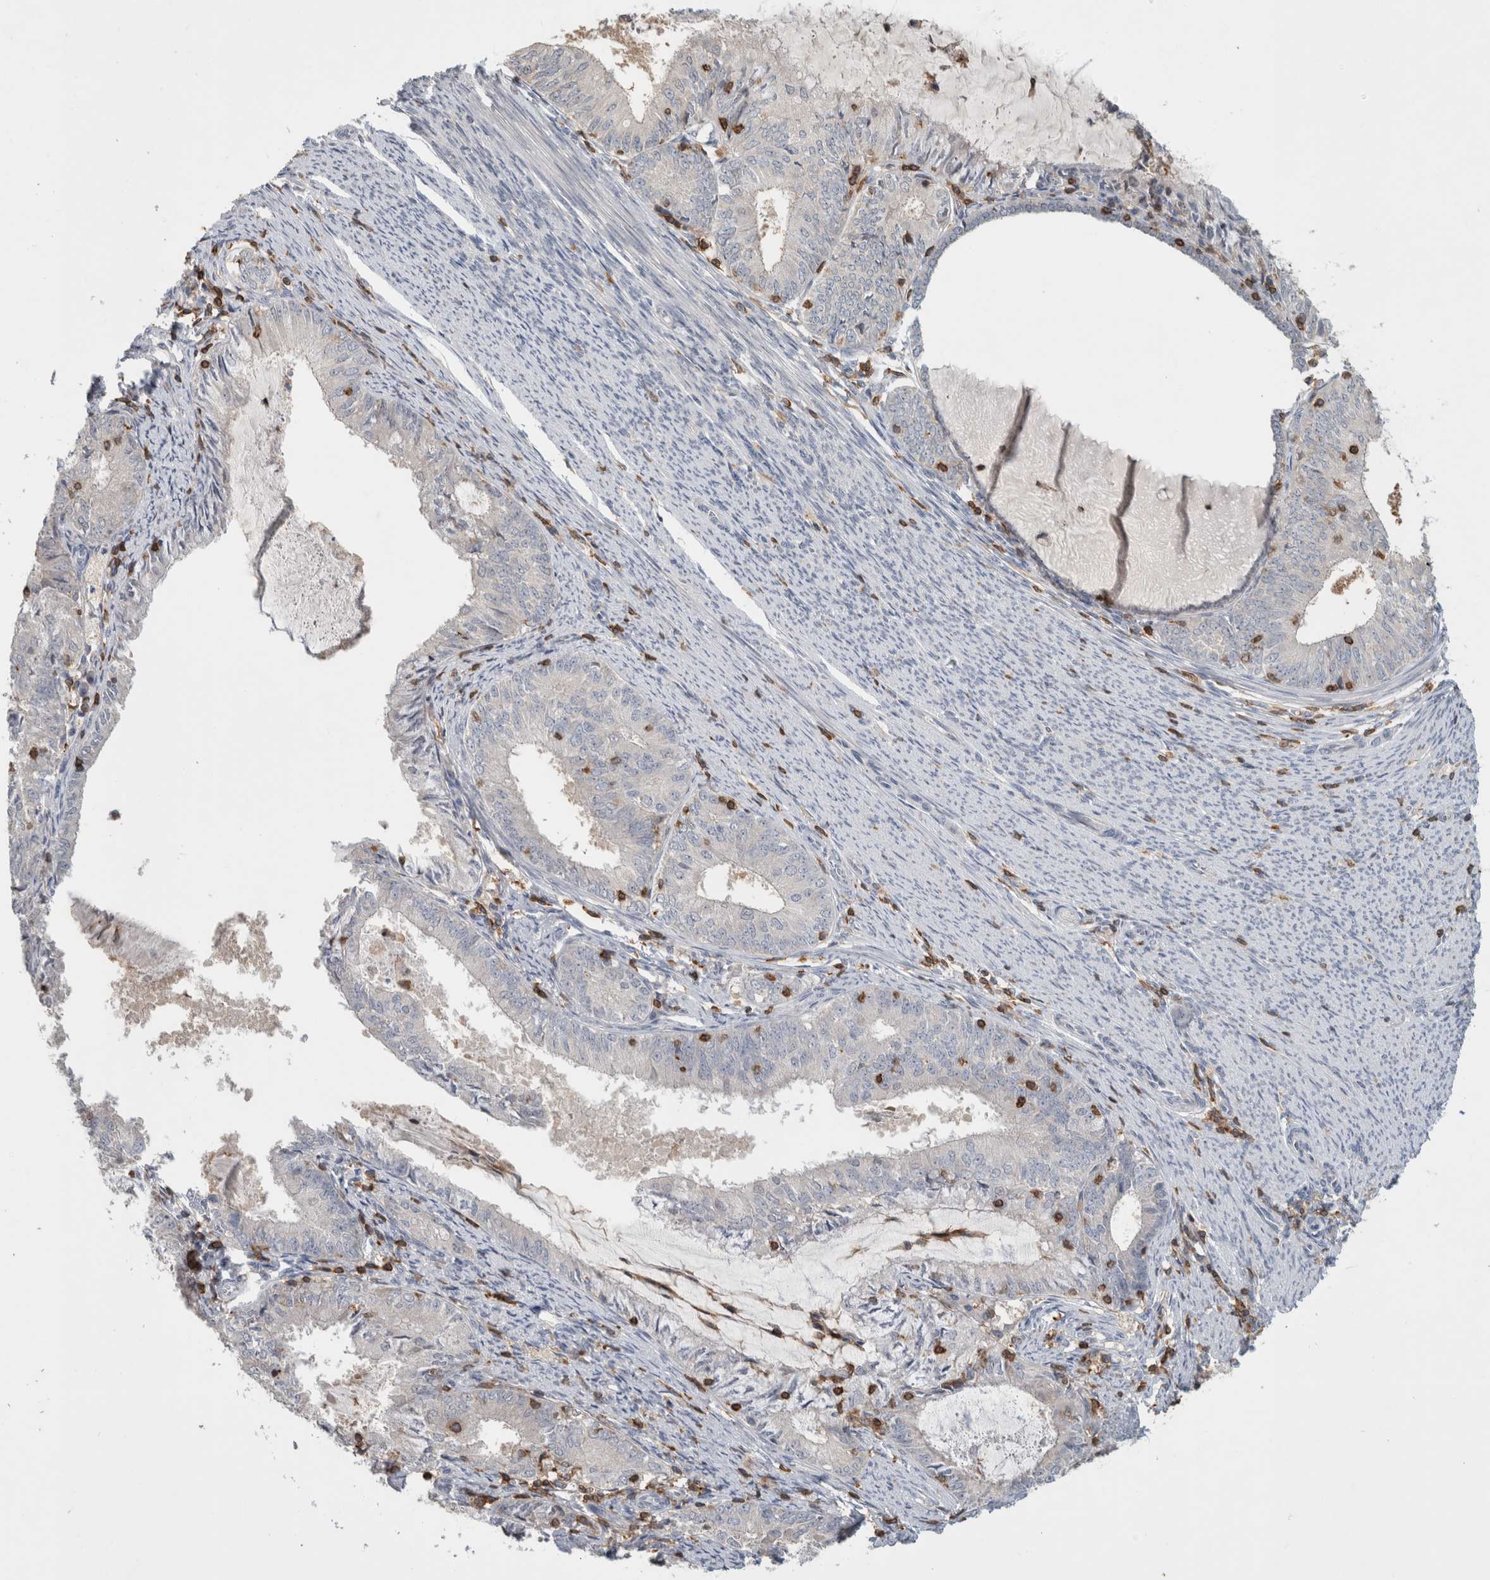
{"staining": {"intensity": "negative", "quantity": "none", "location": "none"}, "tissue": "endometrial cancer", "cell_type": "Tumor cells", "image_type": "cancer", "snomed": [{"axis": "morphology", "description": "Adenocarcinoma, NOS"}, {"axis": "topography", "description": "Endometrium"}], "caption": "A histopathology image of human endometrial cancer (adenocarcinoma) is negative for staining in tumor cells.", "gene": "GFRA2", "patient": {"sex": "female", "age": 57}}